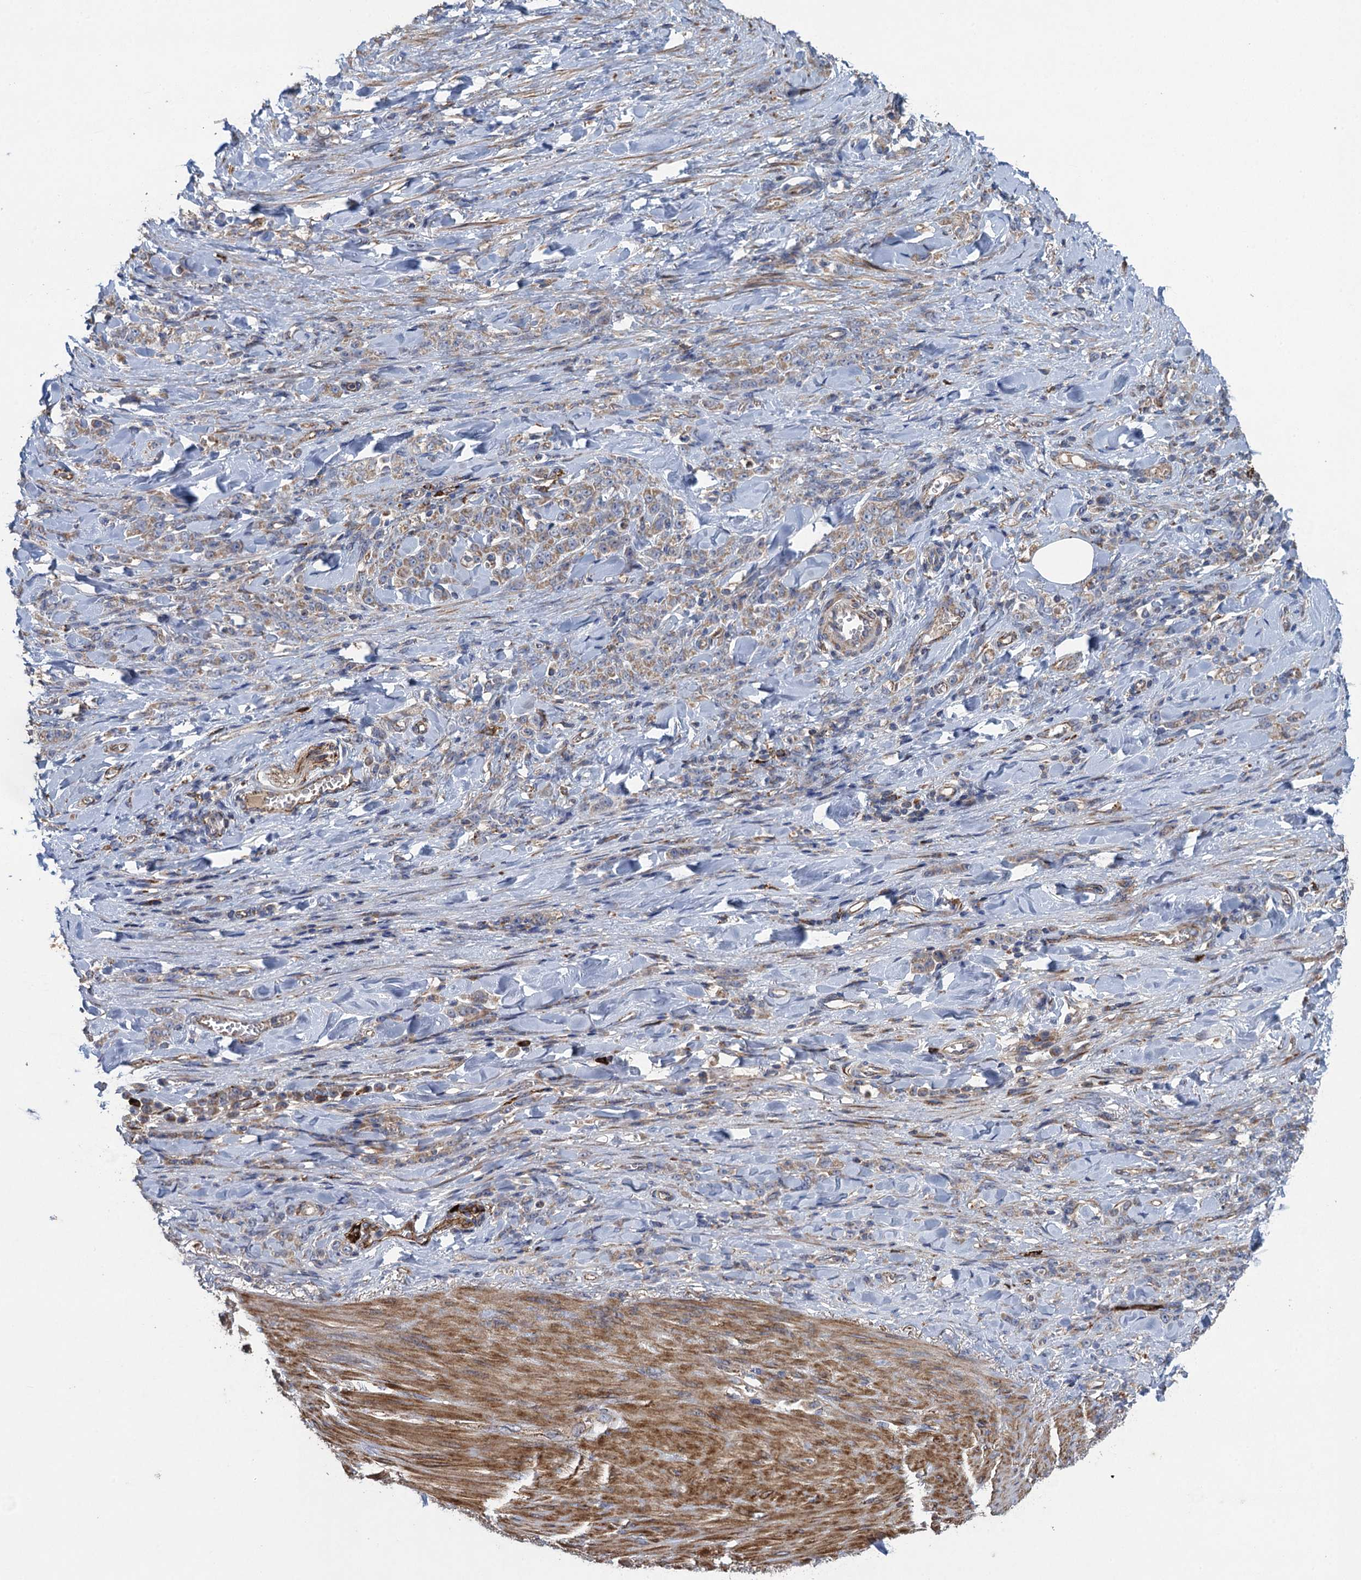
{"staining": {"intensity": "moderate", "quantity": ">75%", "location": "cytoplasmic/membranous"}, "tissue": "stomach cancer", "cell_type": "Tumor cells", "image_type": "cancer", "snomed": [{"axis": "morphology", "description": "Normal tissue, NOS"}, {"axis": "morphology", "description": "Adenocarcinoma, NOS"}, {"axis": "topography", "description": "Stomach"}], "caption": "Immunohistochemical staining of human stomach cancer (adenocarcinoma) demonstrates moderate cytoplasmic/membranous protein expression in about >75% of tumor cells.", "gene": "TXNDC11", "patient": {"sex": "male", "age": 82}}